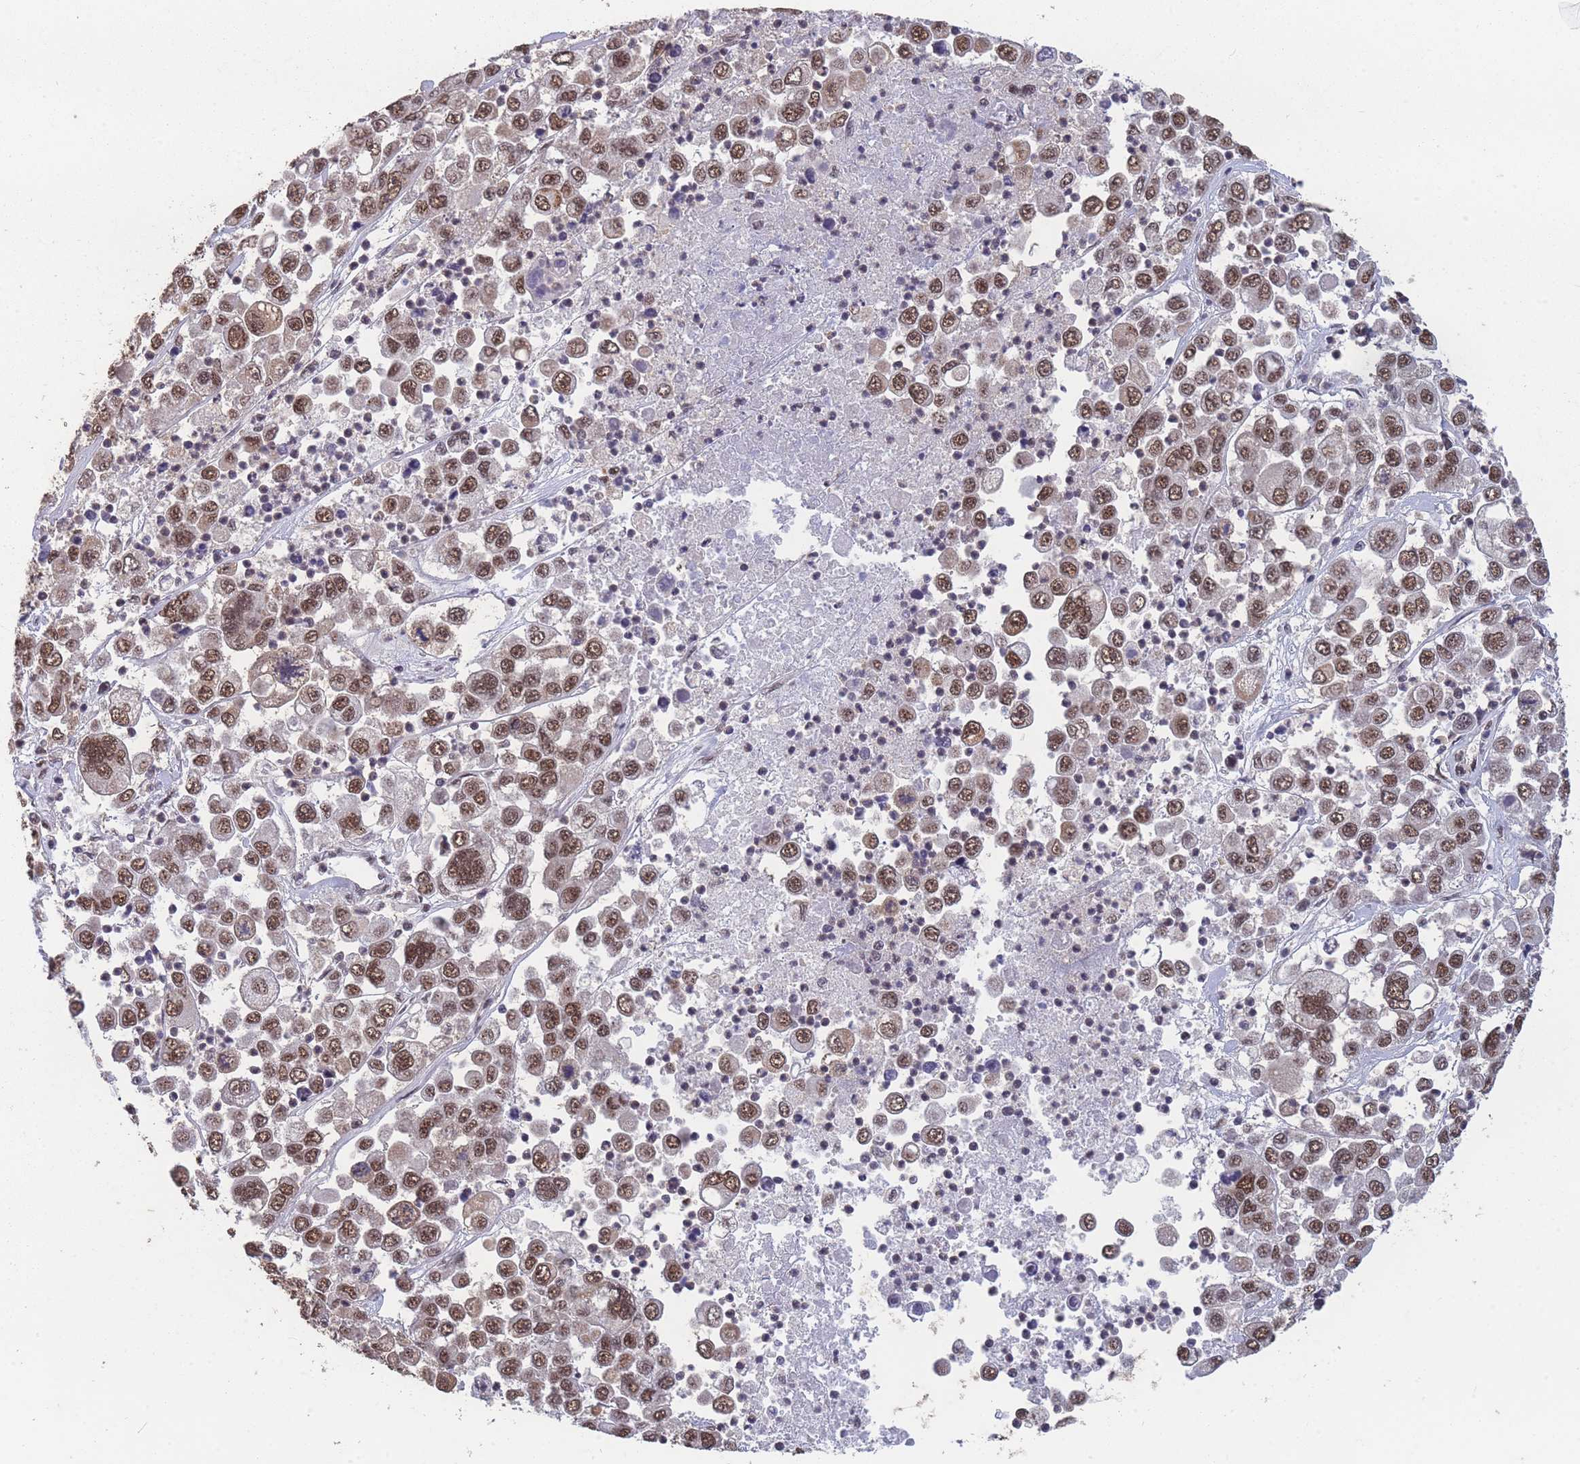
{"staining": {"intensity": "moderate", "quantity": ">75%", "location": "nuclear"}, "tissue": "melanoma", "cell_type": "Tumor cells", "image_type": "cancer", "snomed": [{"axis": "morphology", "description": "Malignant melanoma, Metastatic site"}, {"axis": "topography", "description": "Lymph node"}], "caption": "Melanoma stained with DAB (3,3'-diaminobenzidine) immunohistochemistry (IHC) displays medium levels of moderate nuclear staining in about >75% of tumor cells.", "gene": "SNRPA1", "patient": {"sex": "female", "age": 54}}